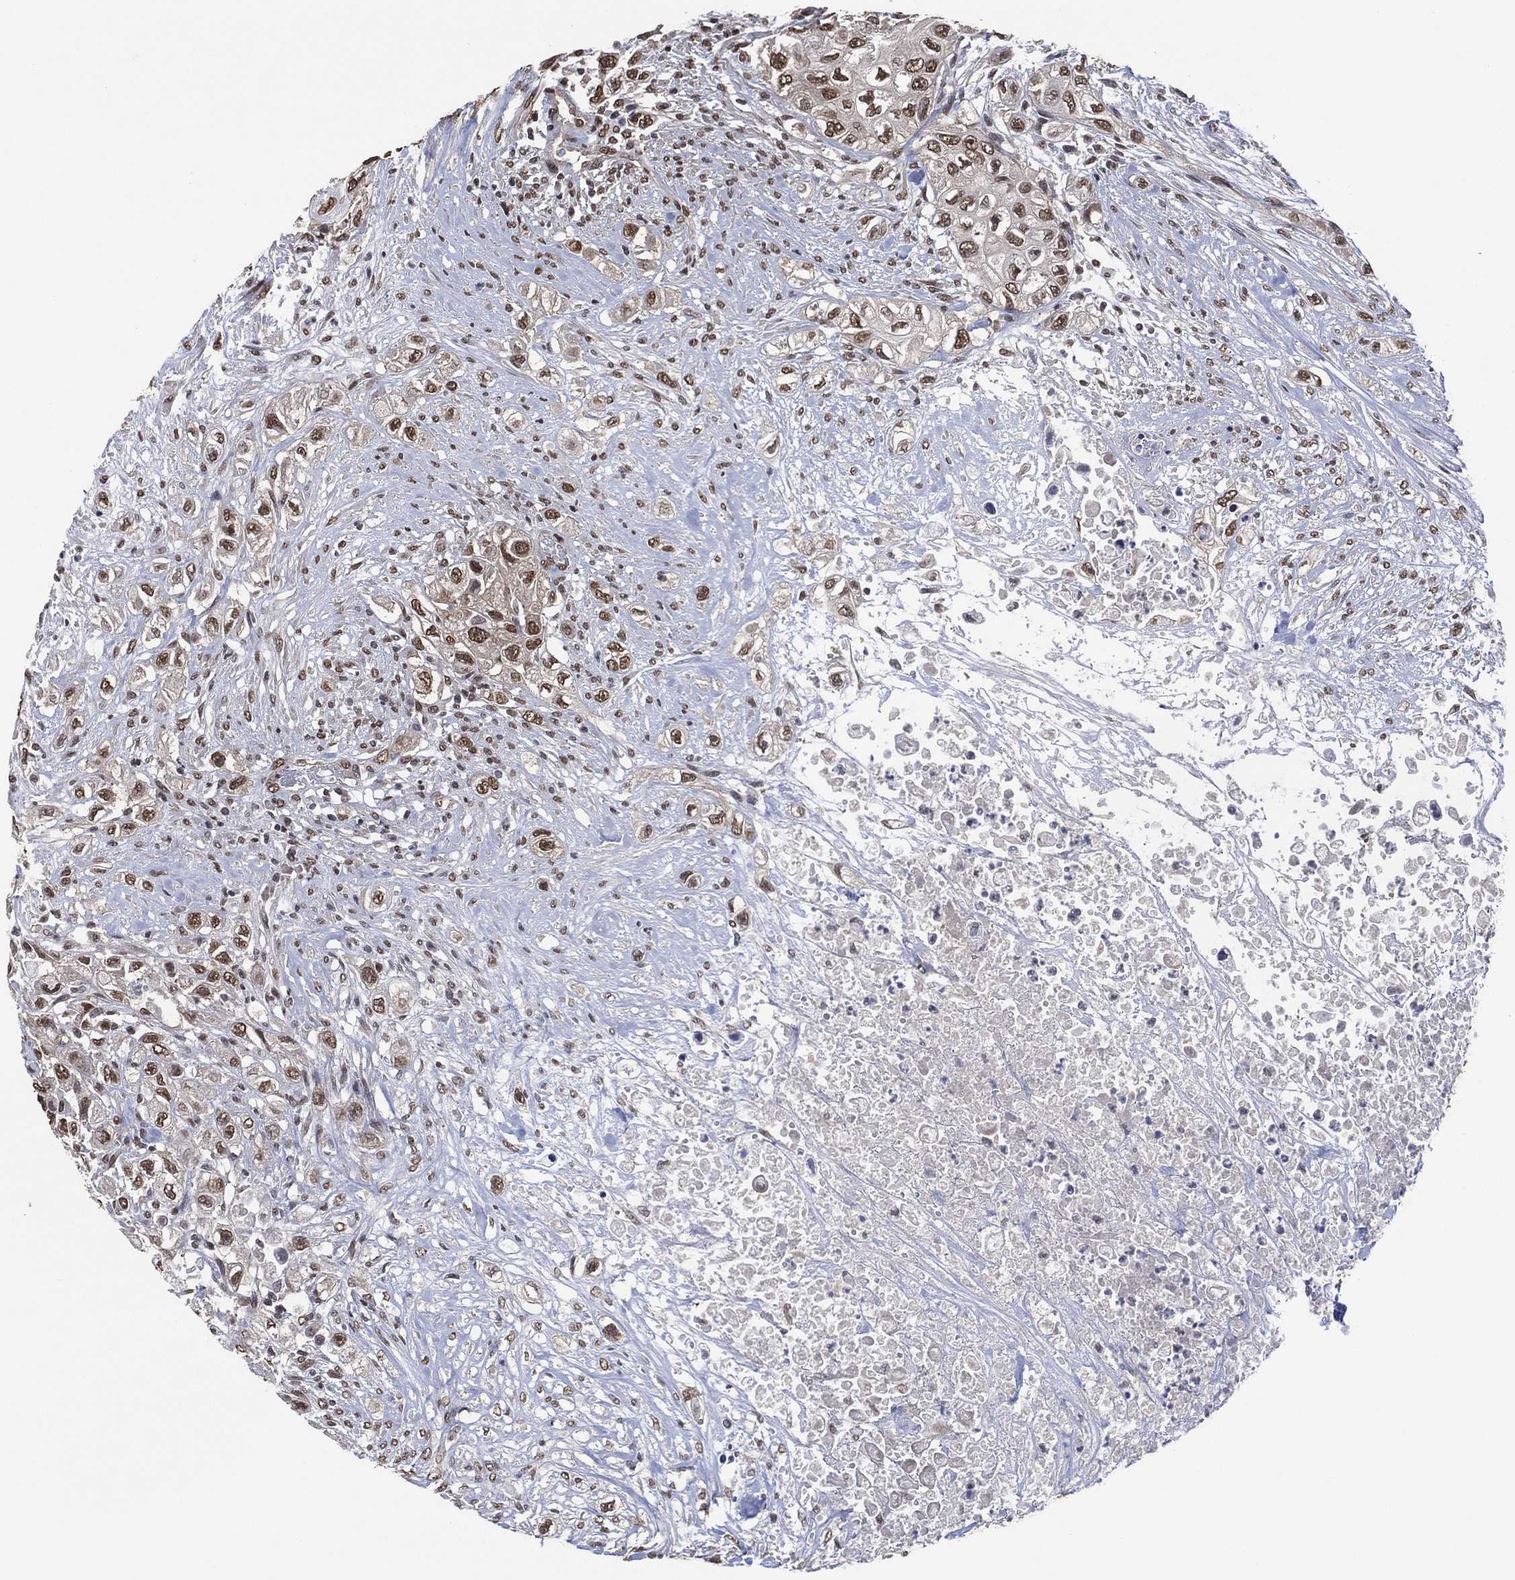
{"staining": {"intensity": "moderate", "quantity": "25%-75%", "location": "nuclear"}, "tissue": "urothelial cancer", "cell_type": "Tumor cells", "image_type": "cancer", "snomed": [{"axis": "morphology", "description": "Urothelial carcinoma, High grade"}, {"axis": "topography", "description": "Urinary bladder"}], "caption": "Protein analysis of urothelial cancer tissue displays moderate nuclear positivity in about 25%-75% of tumor cells.", "gene": "EHMT1", "patient": {"sex": "female", "age": 56}}